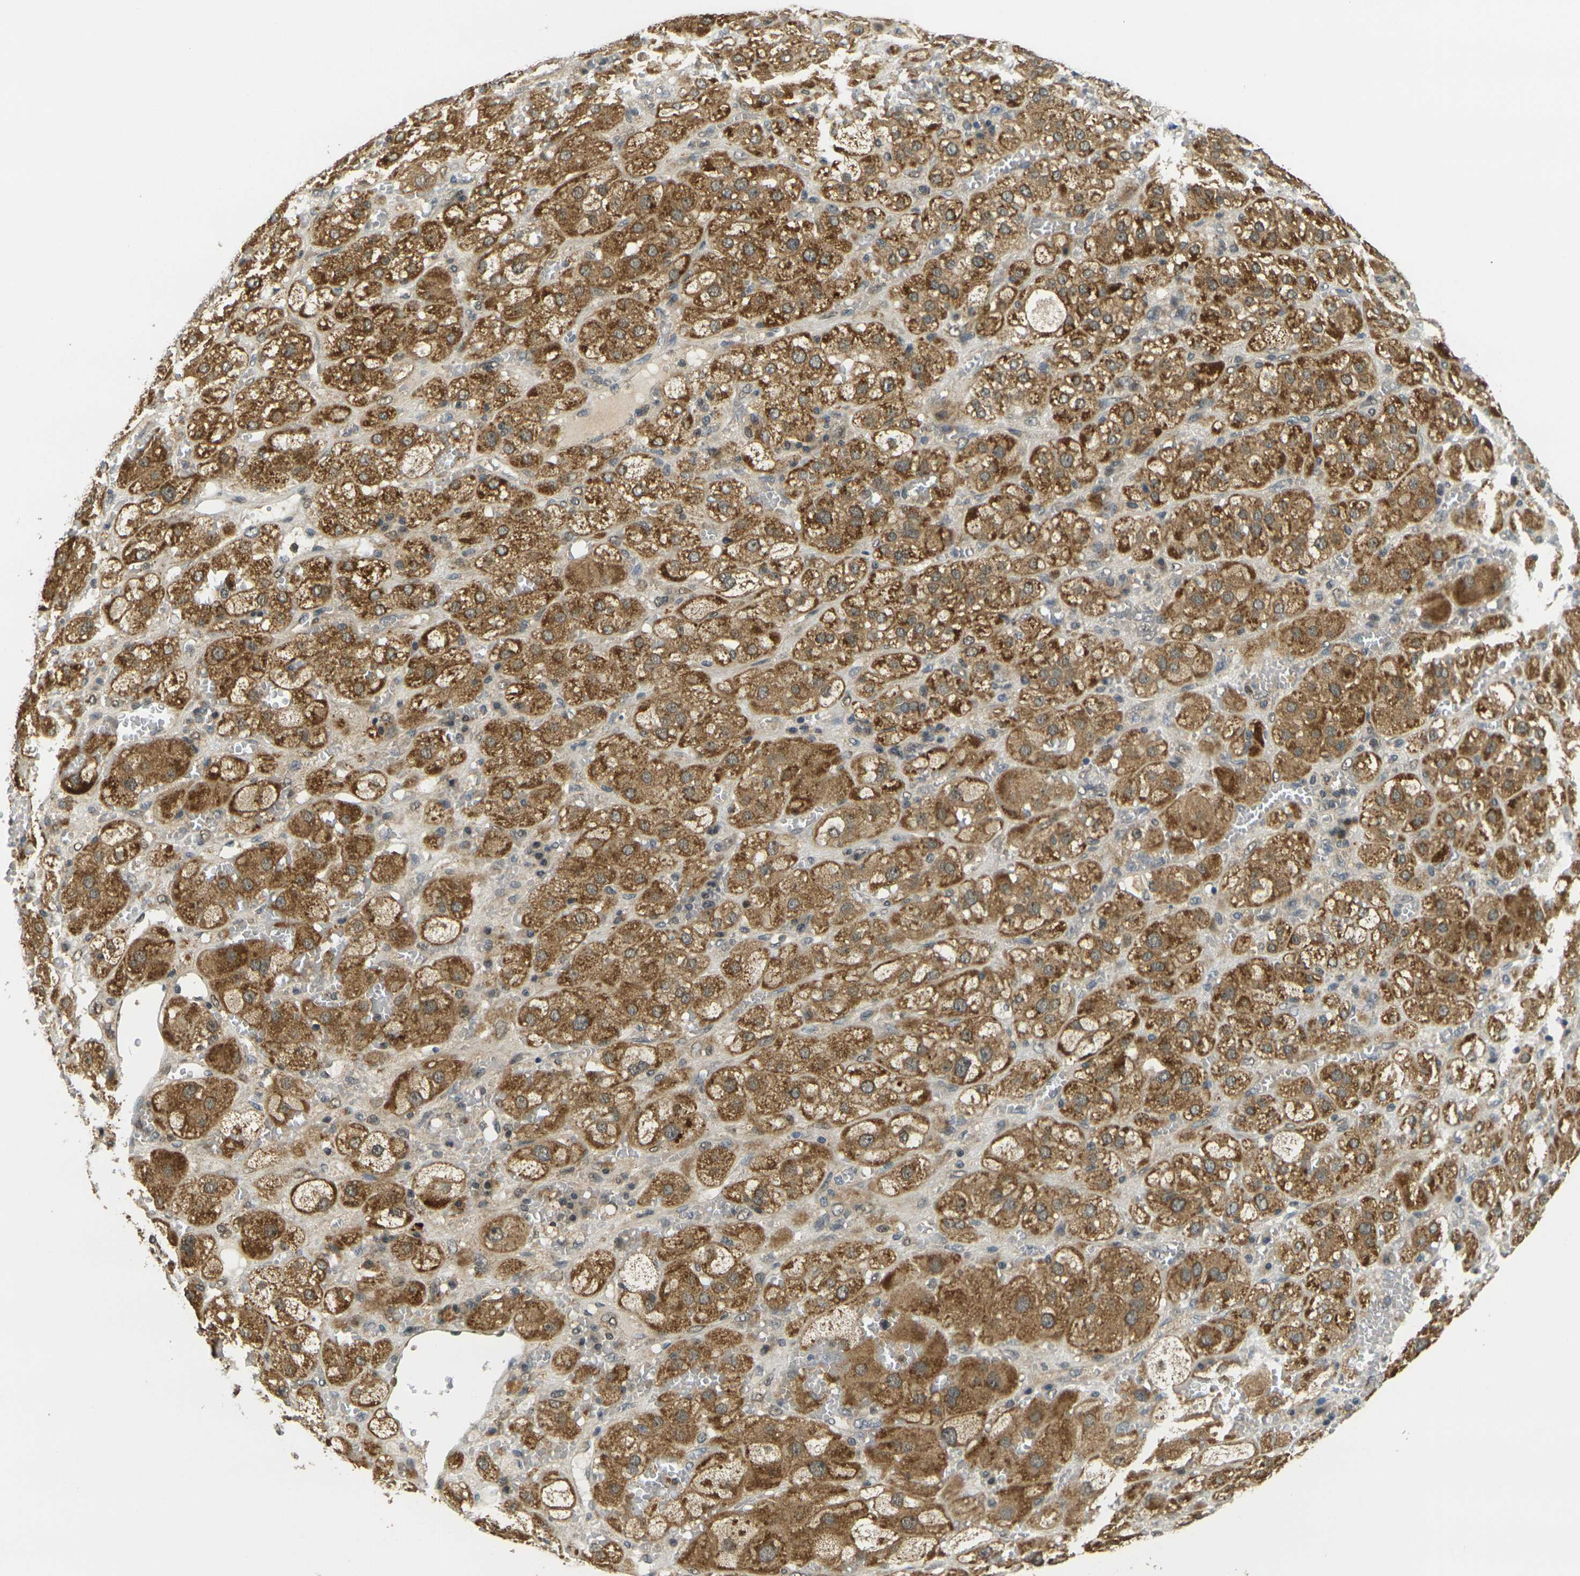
{"staining": {"intensity": "strong", "quantity": ">75%", "location": "cytoplasmic/membranous"}, "tissue": "adrenal gland", "cell_type": "Glandular cells", "image_type": "normal", "snomed": [{"axis": "morphology", "description": "Normal tissue, NOS"}, {"axis": "topography", "description": "Adrenal gland"}], "caption": "Protein staining of normal adrenal gland demonstrates strong cytoplasmic/membranous expression in about >75% of glandular cells.", "gene": "KLHL8", "patient": {"sex": "female", "age": 47}}